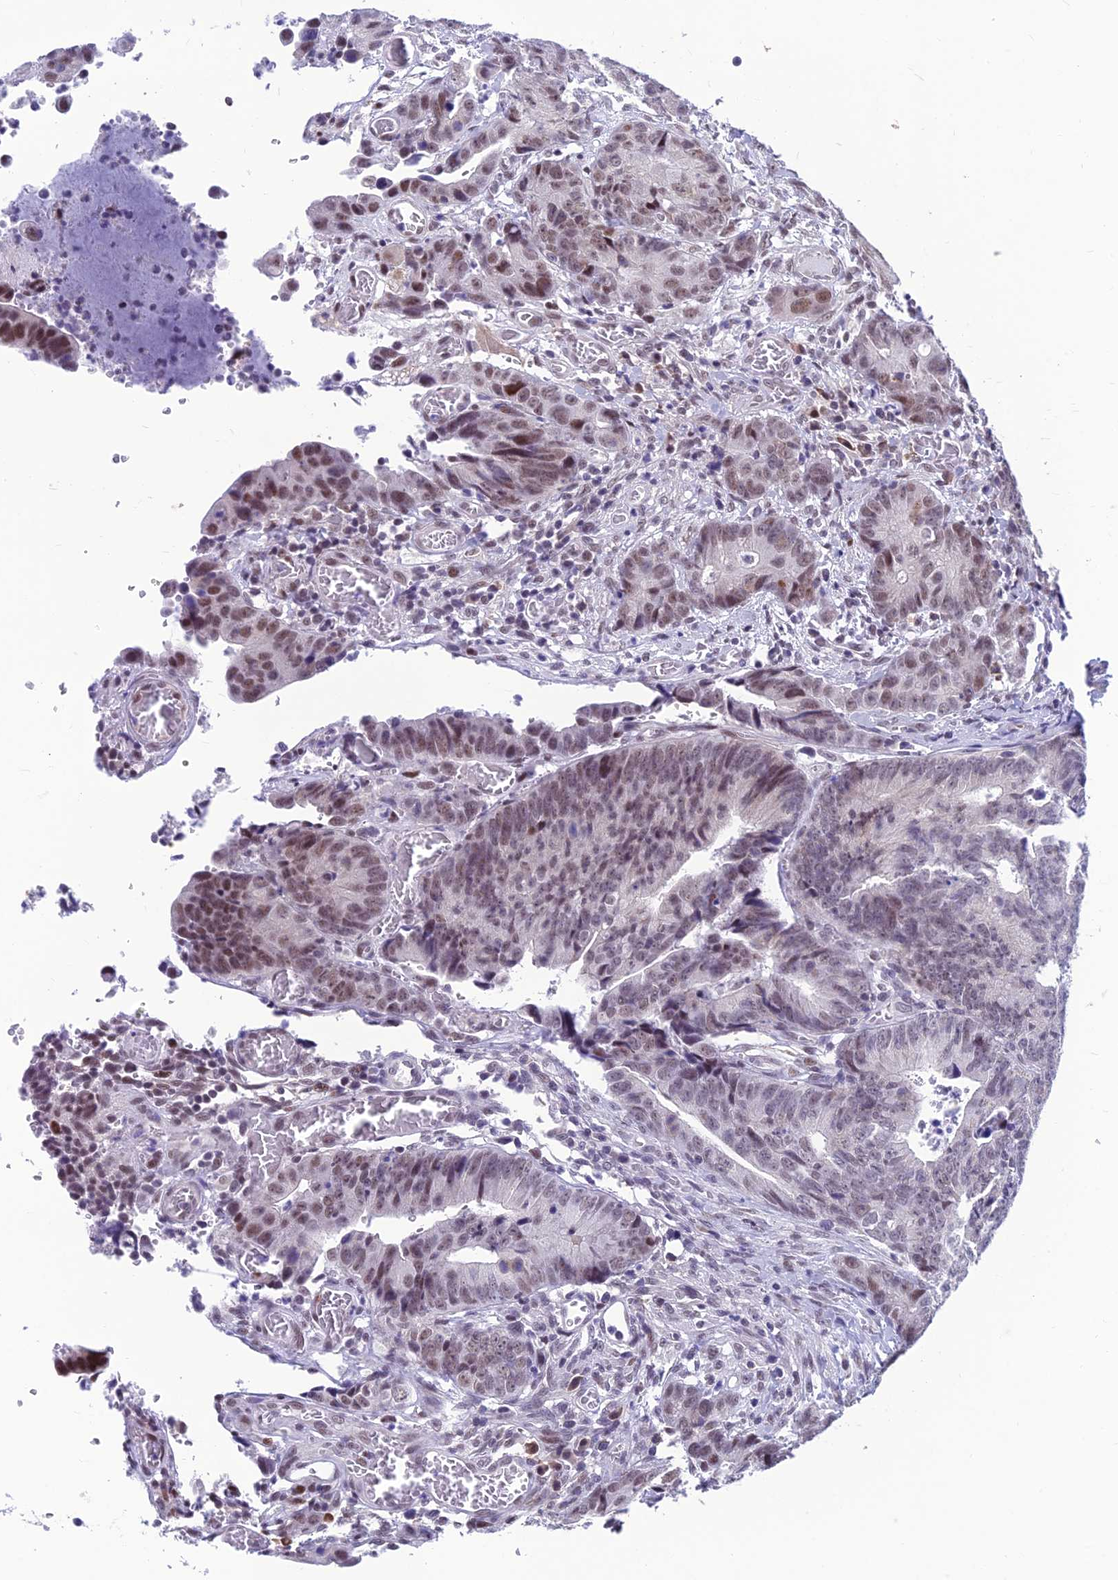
{"staining": {"intensity": "weak", "quantity": "25%-75%", "location": "nuclear"}, "tissue": "colorectal cancer", "cell_type": "Tumor cells", "image_type": "cancer", "snomed": [{"axis": "morphology", "description": "Adenocarcinoma, NOS"}, {"axis": "topography", "description": "Colon"}], "caption": "Protein staining shows weak nuclear positivity in approximately 25%-75% of tumor cells in adenocarcinoma (colorectal). Using DAB (3,3'-diaminobenzidine) (brown) and hematoxylin (blue) stains, captured at high magnification using brightfield microscopy.", "gene": "KIAA1191", "patient": {"sex": "female", "age": 57}}